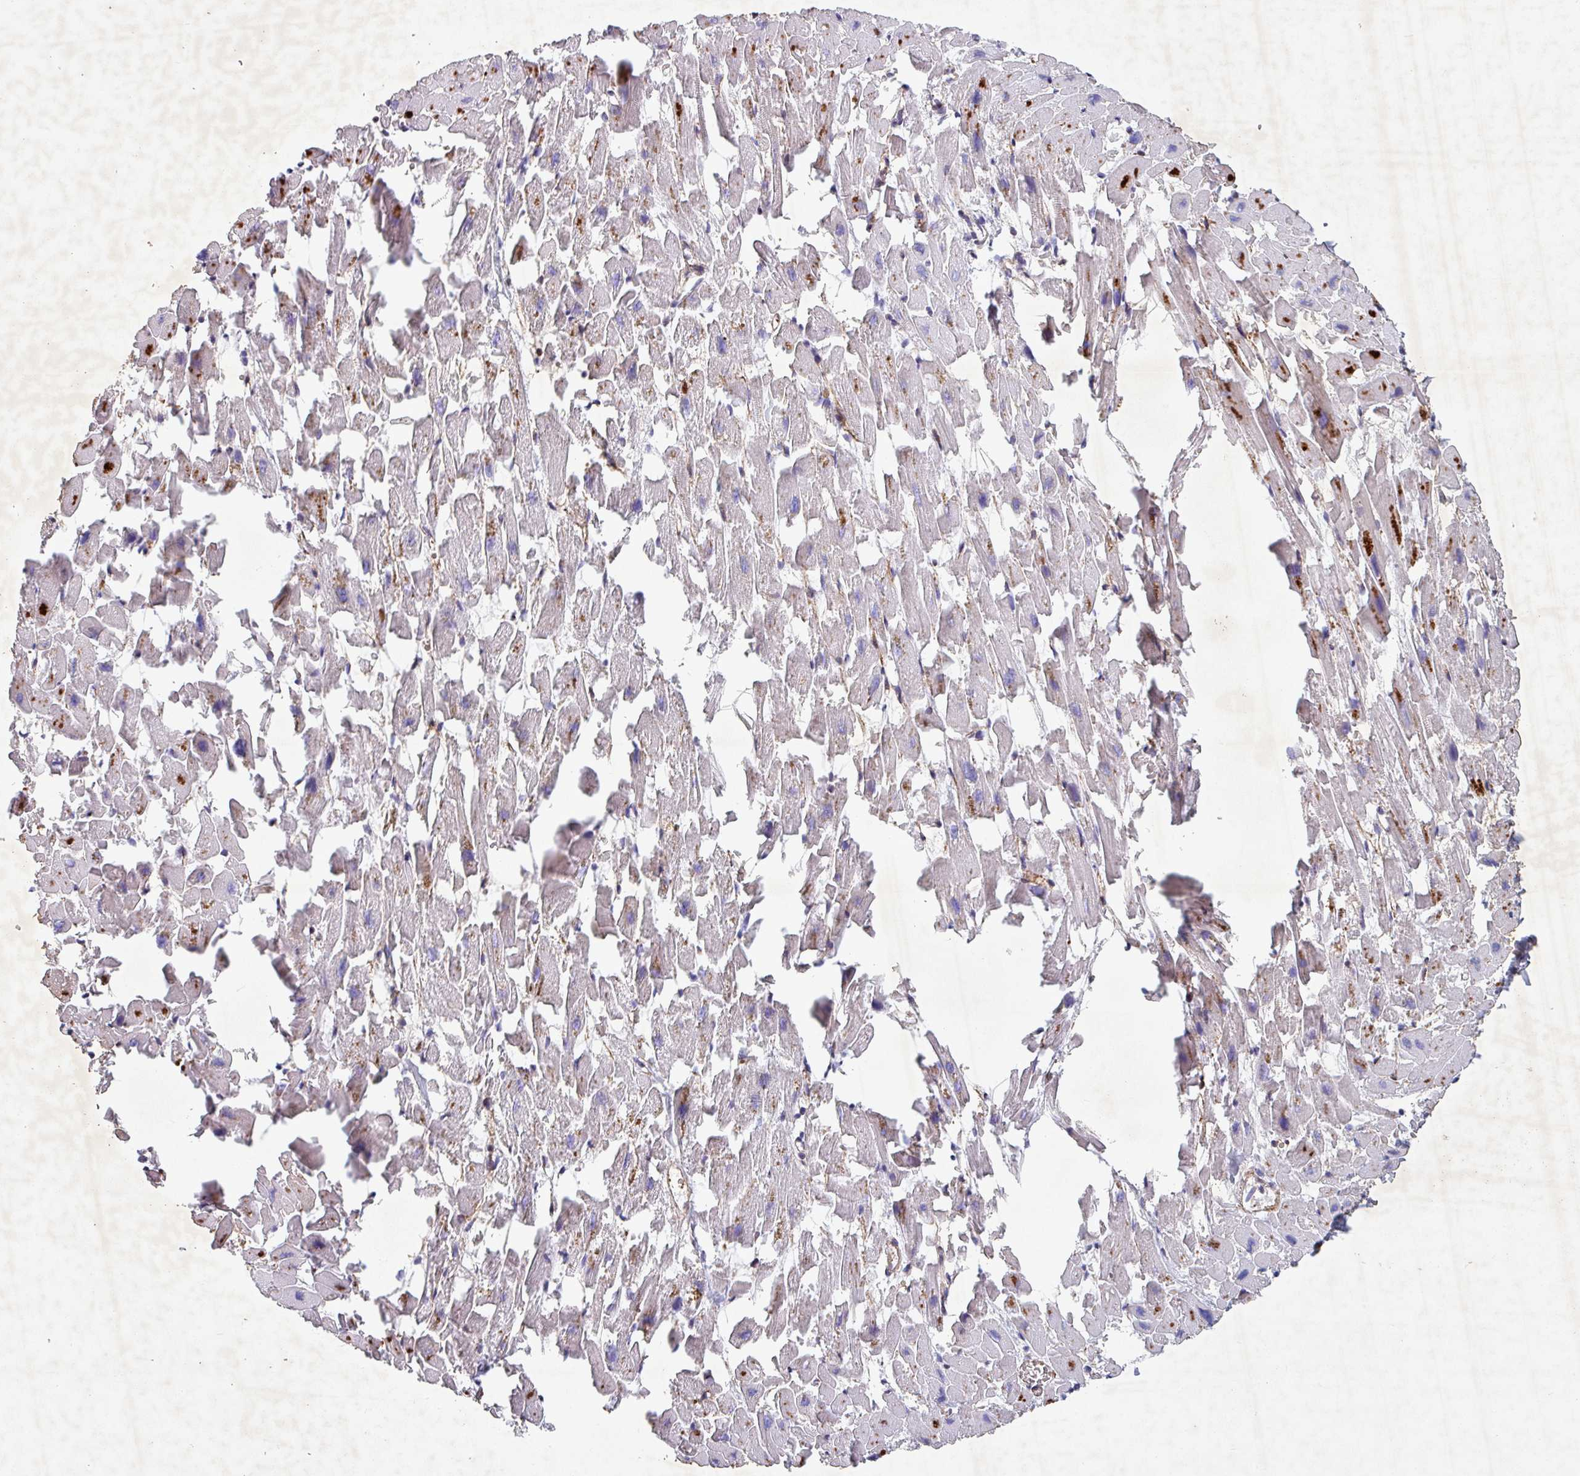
{"staining": {"intensity": "weak", "quantity": "25%-75%", "location": "cytoplasmic/membranous"}, "tissue": "heart muscle", "cell_type": "Cardiomyocytes", "image_type": "normal", "snomed": [{"axis": "morphology", "description": "Normal tissue, NOS"}, {"axis": "topography", "description": "Heart"}], "caption": "Heart muscle stained with a protein marker demonstrates weak staining in cardiomyocytes.", "gene": "ATP2C2", "patient": {"sex": "female", "age": 64}}